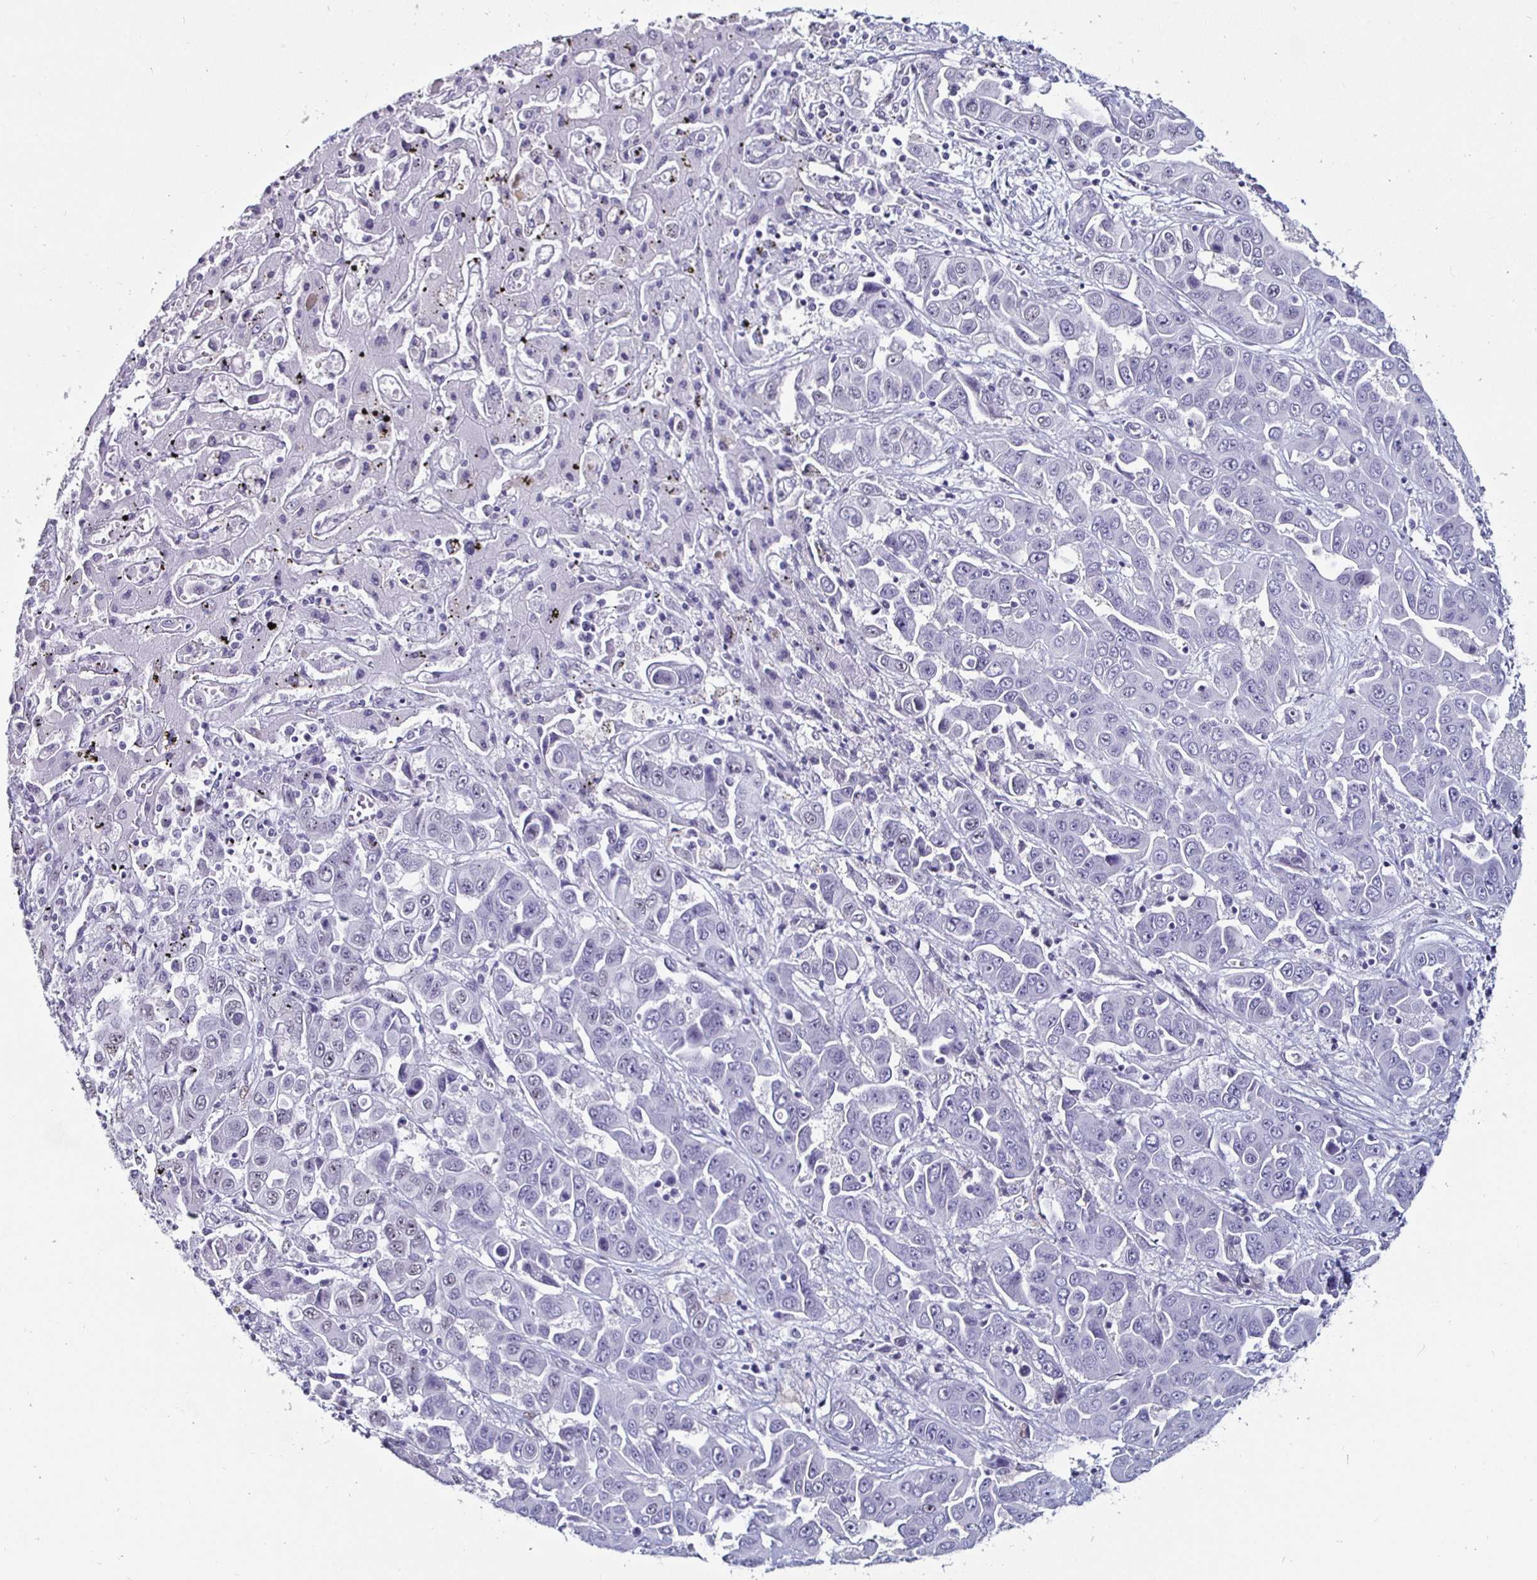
{"staining": {"intensity": "weak", "quantity": "<25%", "location": "nuclear"}, "tissue": "liver cancer", "cell_type": "Tumor cells", "image_type": "cancer", "snomed": [{"axis": "morphology", "description": "Cholangiocarcinoma"}, {"axis": "topography", "description": "Liver"}], "caption": "Immunohistochemistry of liver cancer (cholangiocarcinoma) exhibits no positivity in tumor cells.", "gene": "DDX39B", "patient": {"sex": "female", "age": 52}}